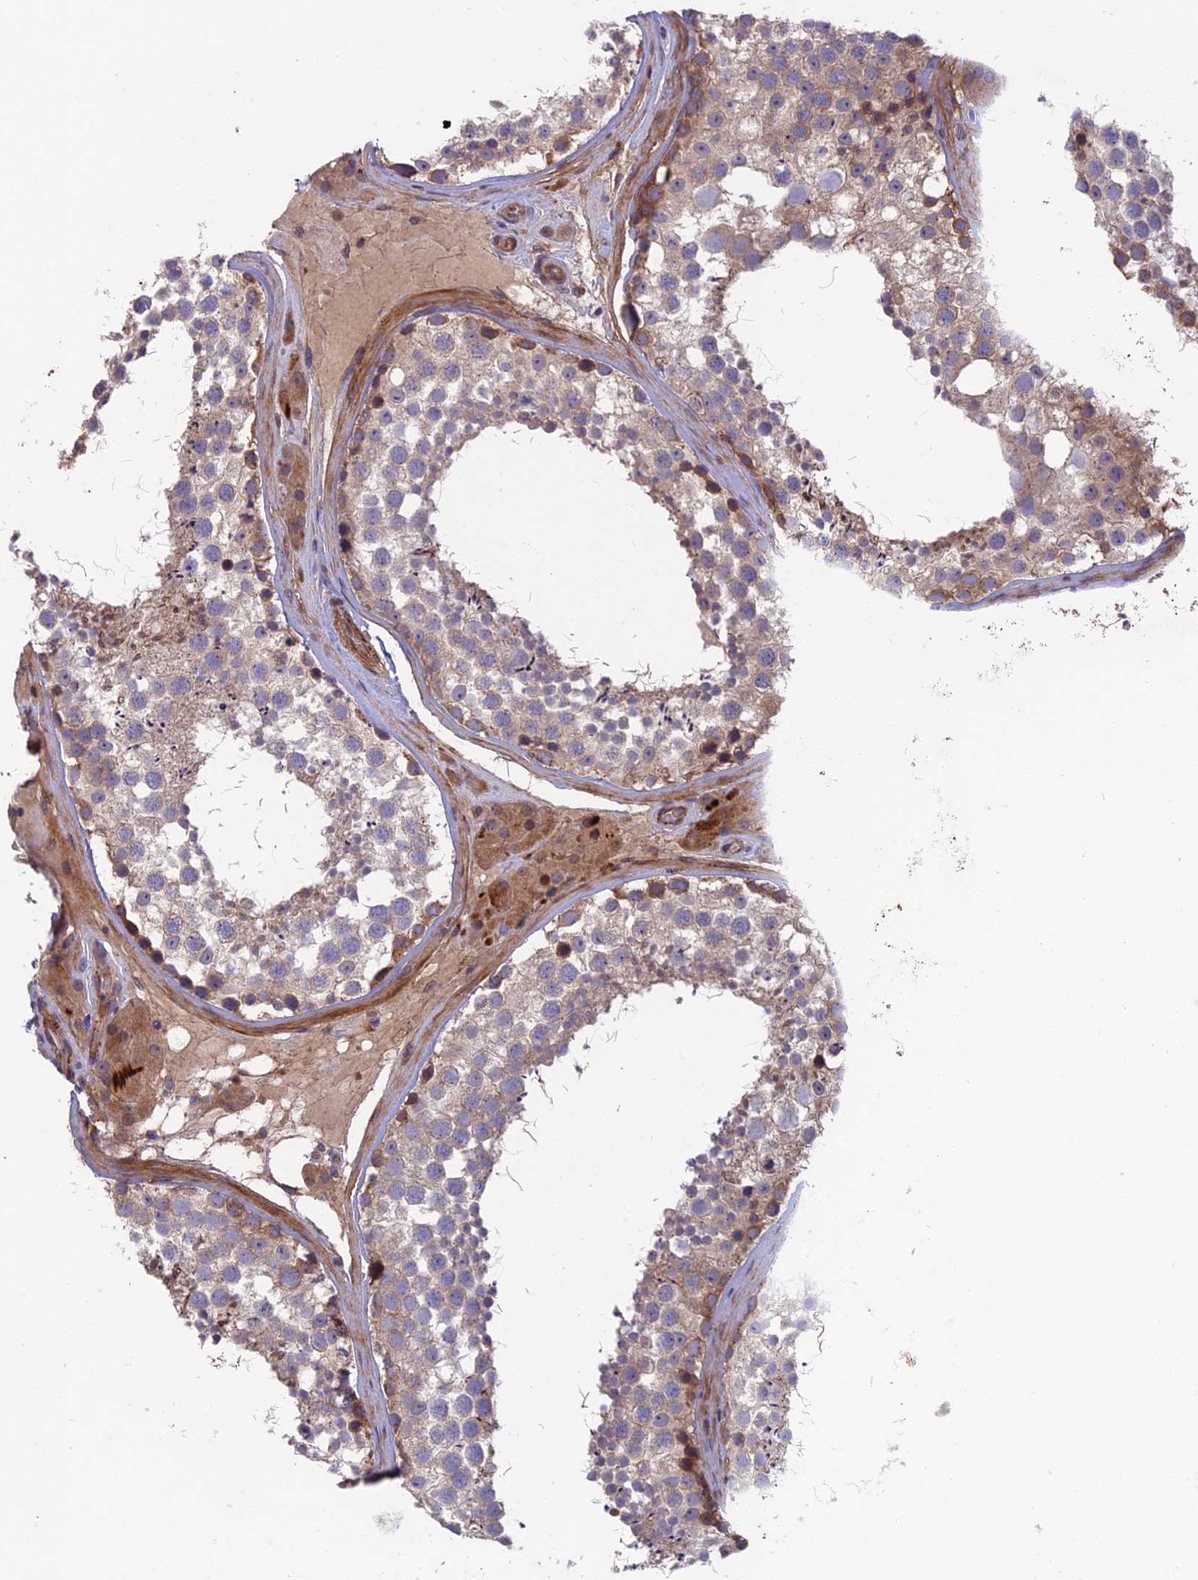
{"staining": {"intensity": "moderate", "quantity": "<25%", "location": "cytoplasmic/membranous"}, "tissue": "testis", "cell_type": "Cells in seminiferous ducts", "image_type": "normal", "snomed": [{"axis": "morphology", "description": "Normal tissue, NOS"}, {"axis": "topography", "description": "Testis"}], "caption": "The immunohistochemical stain labels moderate cytoplasmic/membranous positivity in cells in seminiferous ducts of normal testis. Using DAB (brown) and hematoxylin (blue) stains, captured at high magnification using brightfield microscopy.", "gene": "CPNE7", "patient": {"sex": "male", "age": 46}}